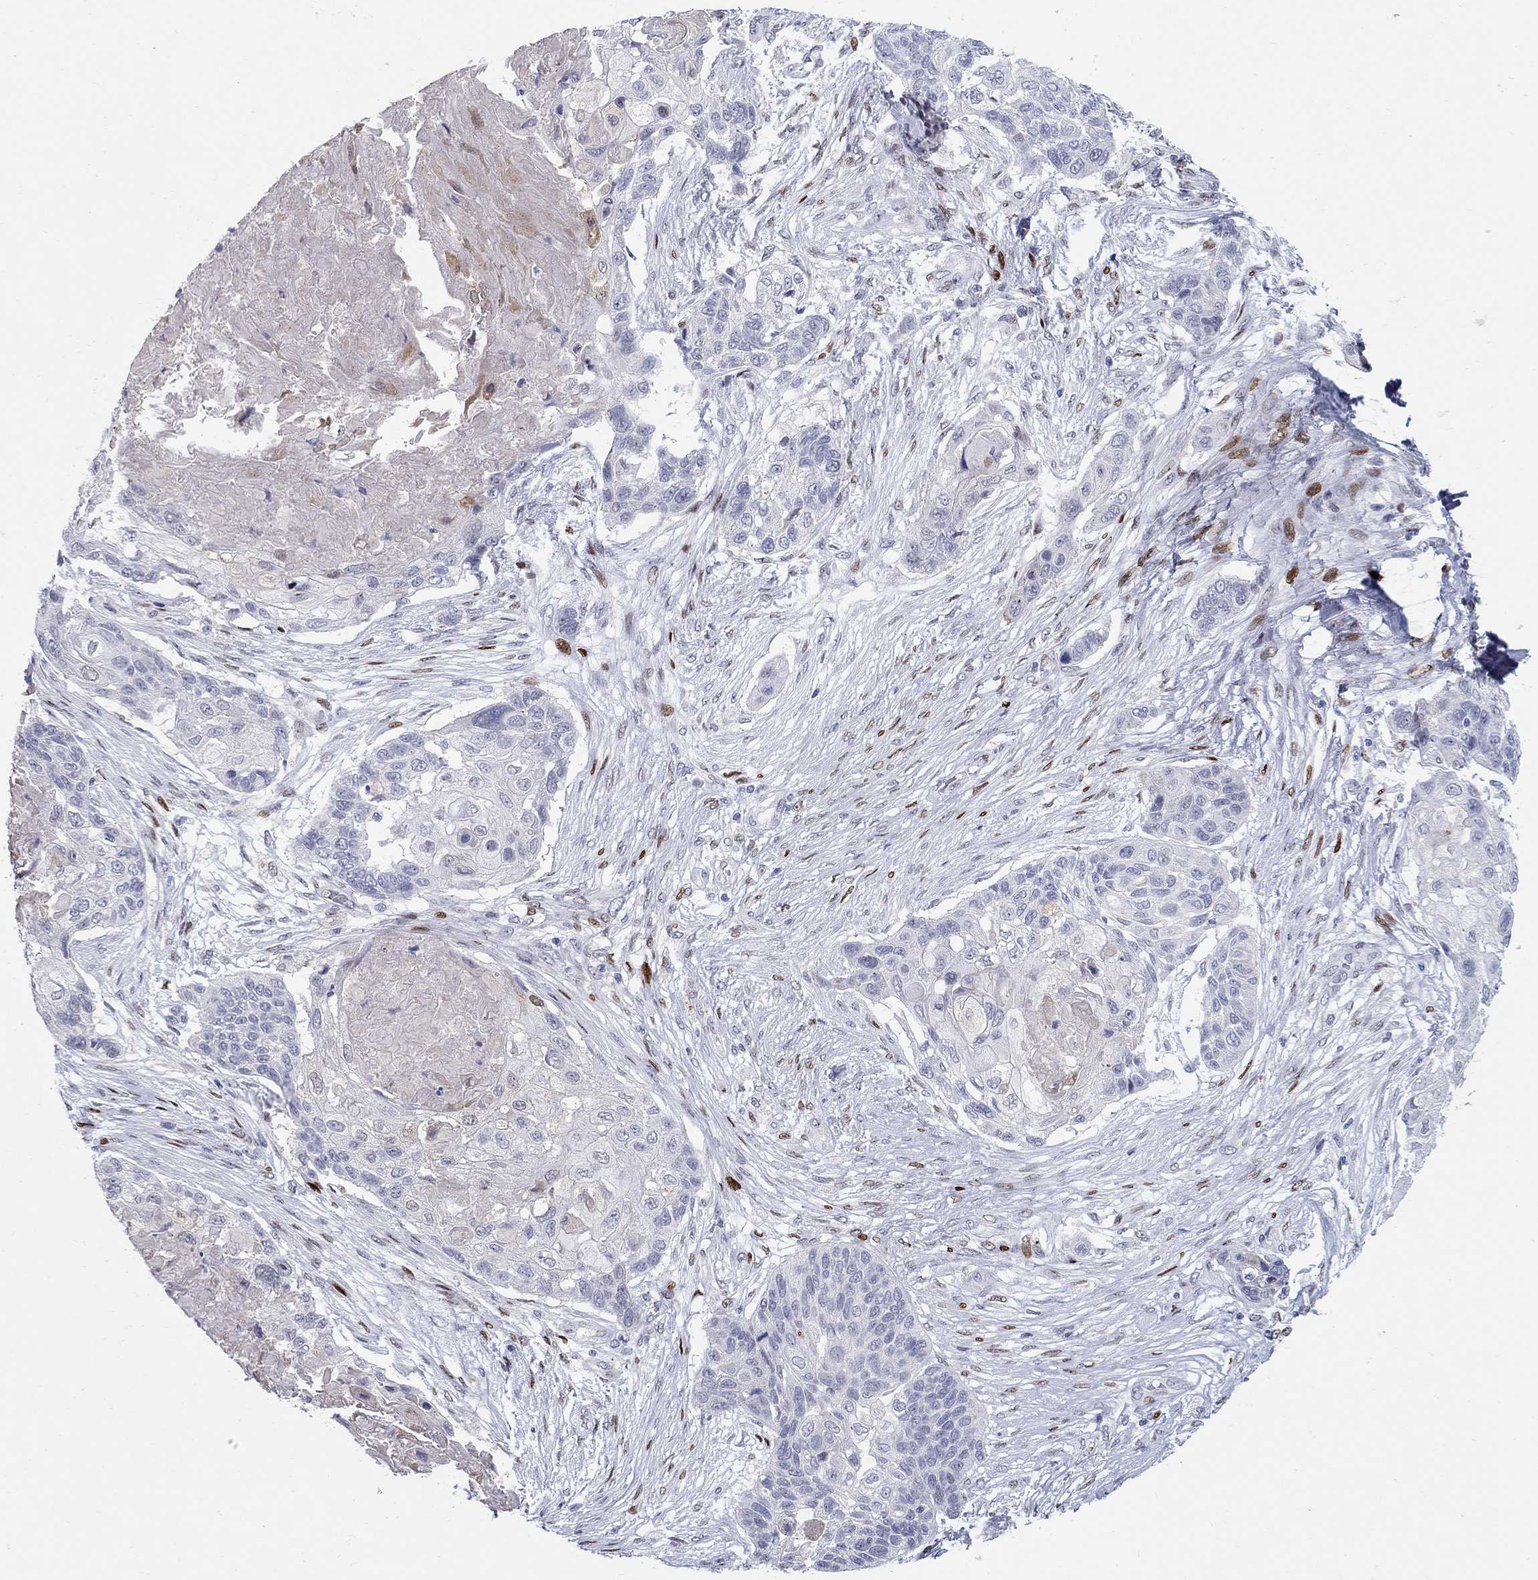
{"staining": {"intensity": "moderate", "quantity": "<25%", "location": "nuclear"}, "tissue": "lung cancer", "cell_type": "Tumor cells", "image_type": "cancer", "snomed": [{"axis": "morphology", "description": "Squamous cell carcinoma, NOS"}, {"axis": "topography", "description": "Lung"}], "caption": "Lung squamous cell carcinoma stained with a protein marker shows moderate staining in tumor cells.", "gene": "RAPGEF5", "patient": {"sex": "male", "age": 69}}